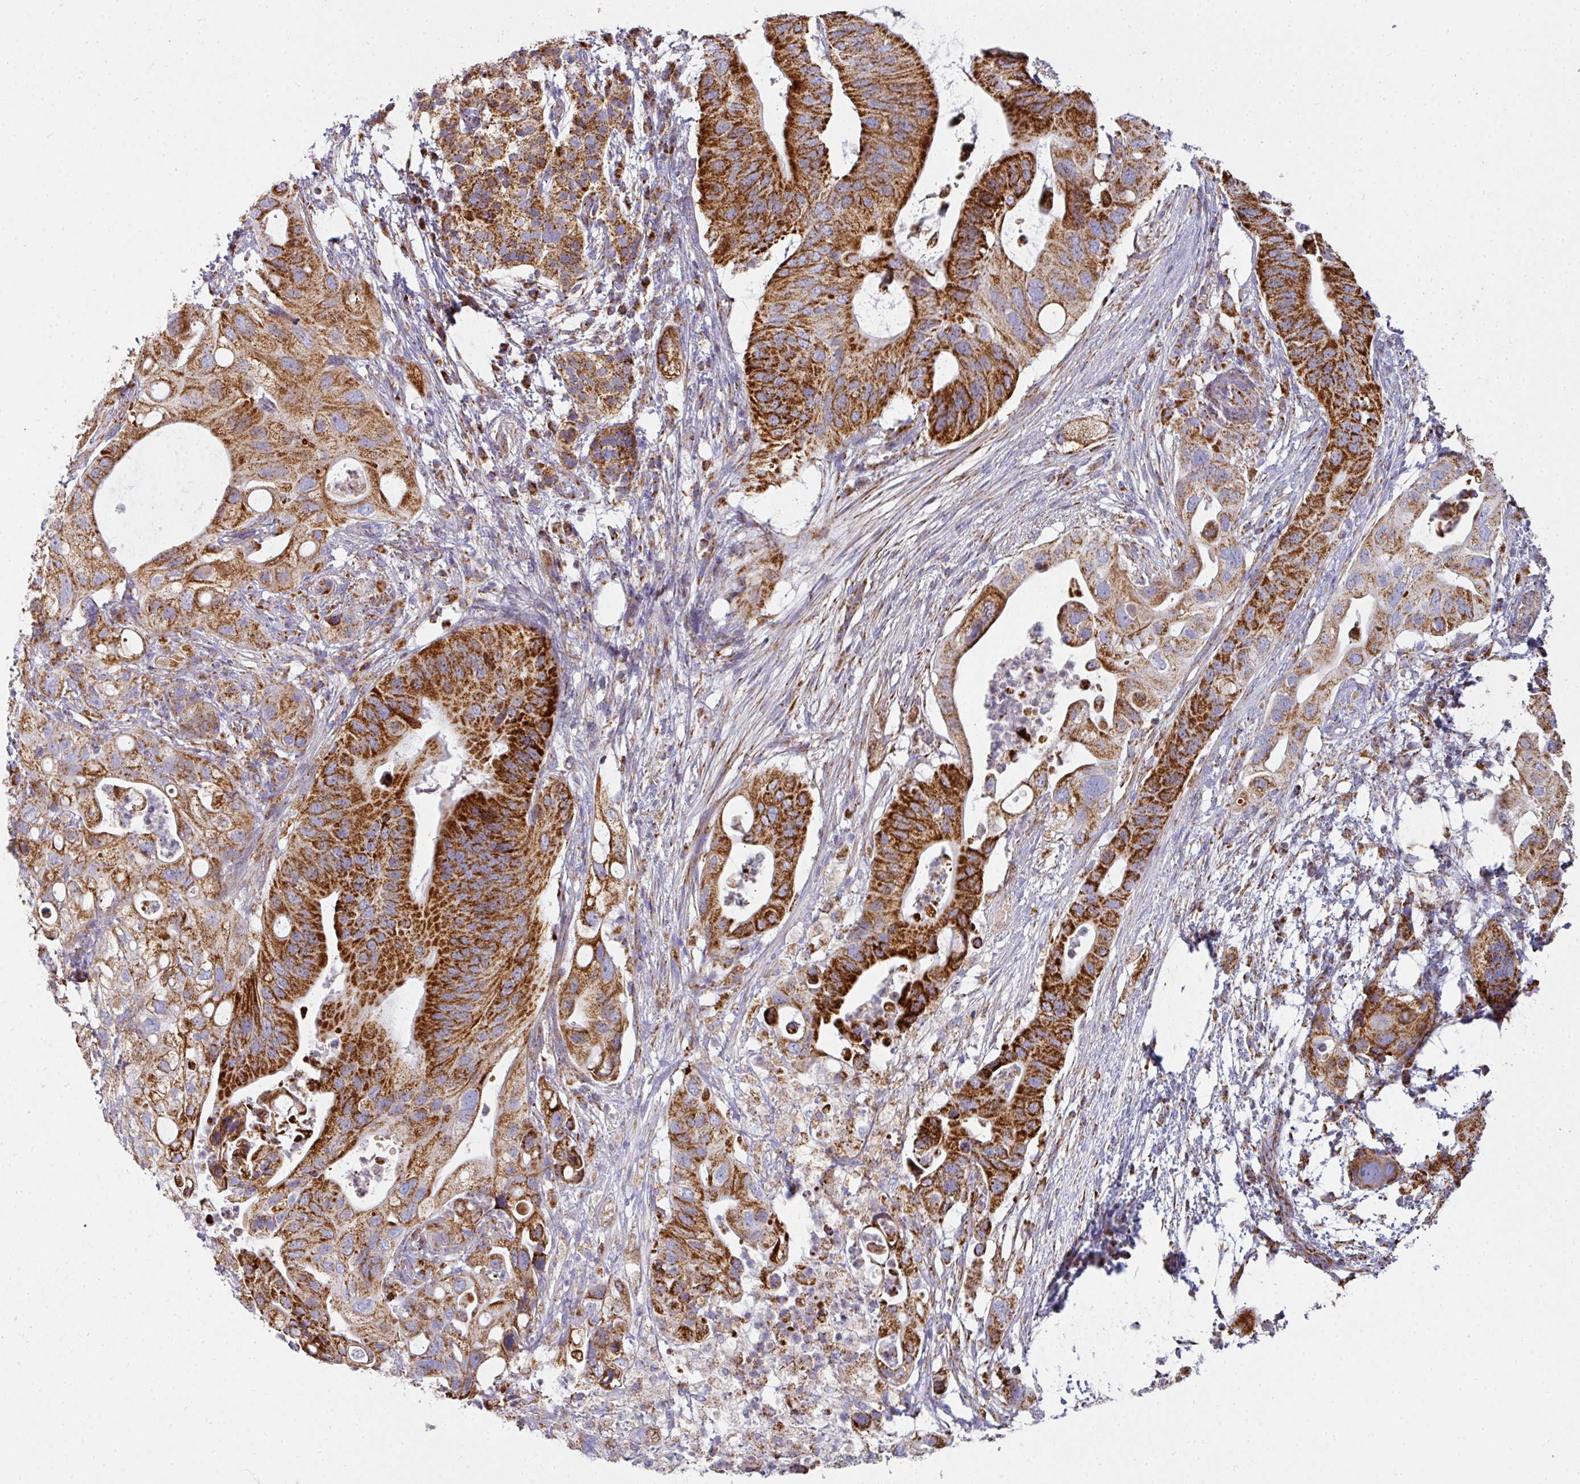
{"staining": {"intensity": "strong", "quantity": ">75%", "location": "cytoplasmic/membranous"}, "tissue": "pancreatic cancer", "cell_type": "Tumor cells", "image_type": "cancer", "snomed": [{"axis": "morphology", "description": "Adenocarcinoma, NOS"}, {"axis": "topography", "description": "Pancreas"}], "caption": "A high-resolution micrograph shows immunohistochemistry (IHC) staining of pancreatic cancer, which displays strong cytoplasmic/membranous positivity in about >75% of tumor cells. Immunohistochemistry stains the protein of interest in brown and the nuclei are stained blue.", "gene": "UQCRFS1", "patient": {"sex": "female", "age": 72}}